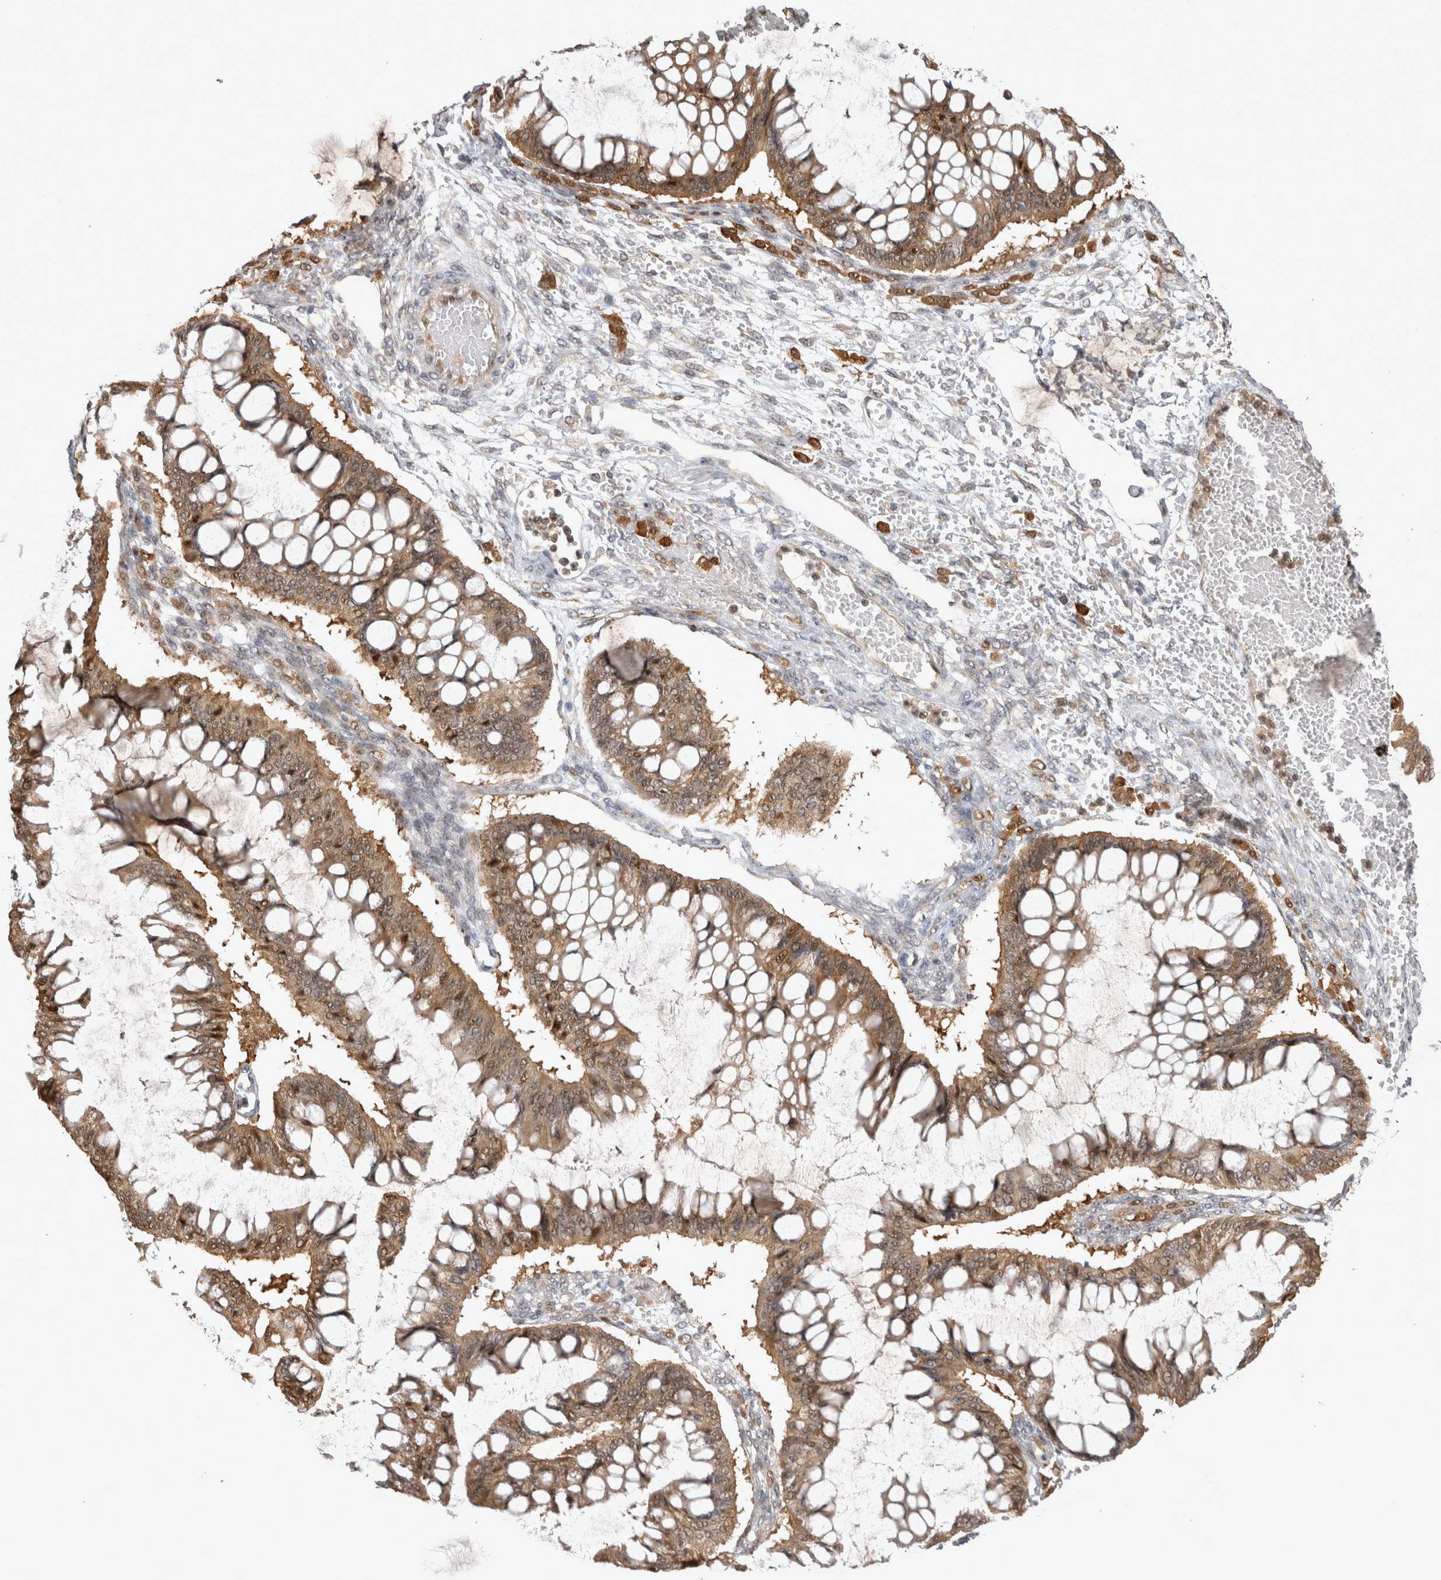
{"staining": {"intensity": "moderate", "quantity": ">75%", "location": "cytoplasmic/membranous"}, "tissue": "ovarian cancer", "cell_type": "Tumor cells", "image_type": "cancer", "snomed": [{"axis": "morphology", "description": "Cystadenocarcinoma, mucinous, NOS"}, {"axis": "topography", "description": "Ovary"}], "caption": "Protein expression analysis of ovarian cancer shows moderate cytoplasmic/membranous positivity in approximately >75% of tumor cells. (DAB (3,3'-diaminobenzidine) IHC, brown staining for protein, blue staining for nuclei).", "gene": "CHIC2", "patient": {"sex": "female", "age": 73}}